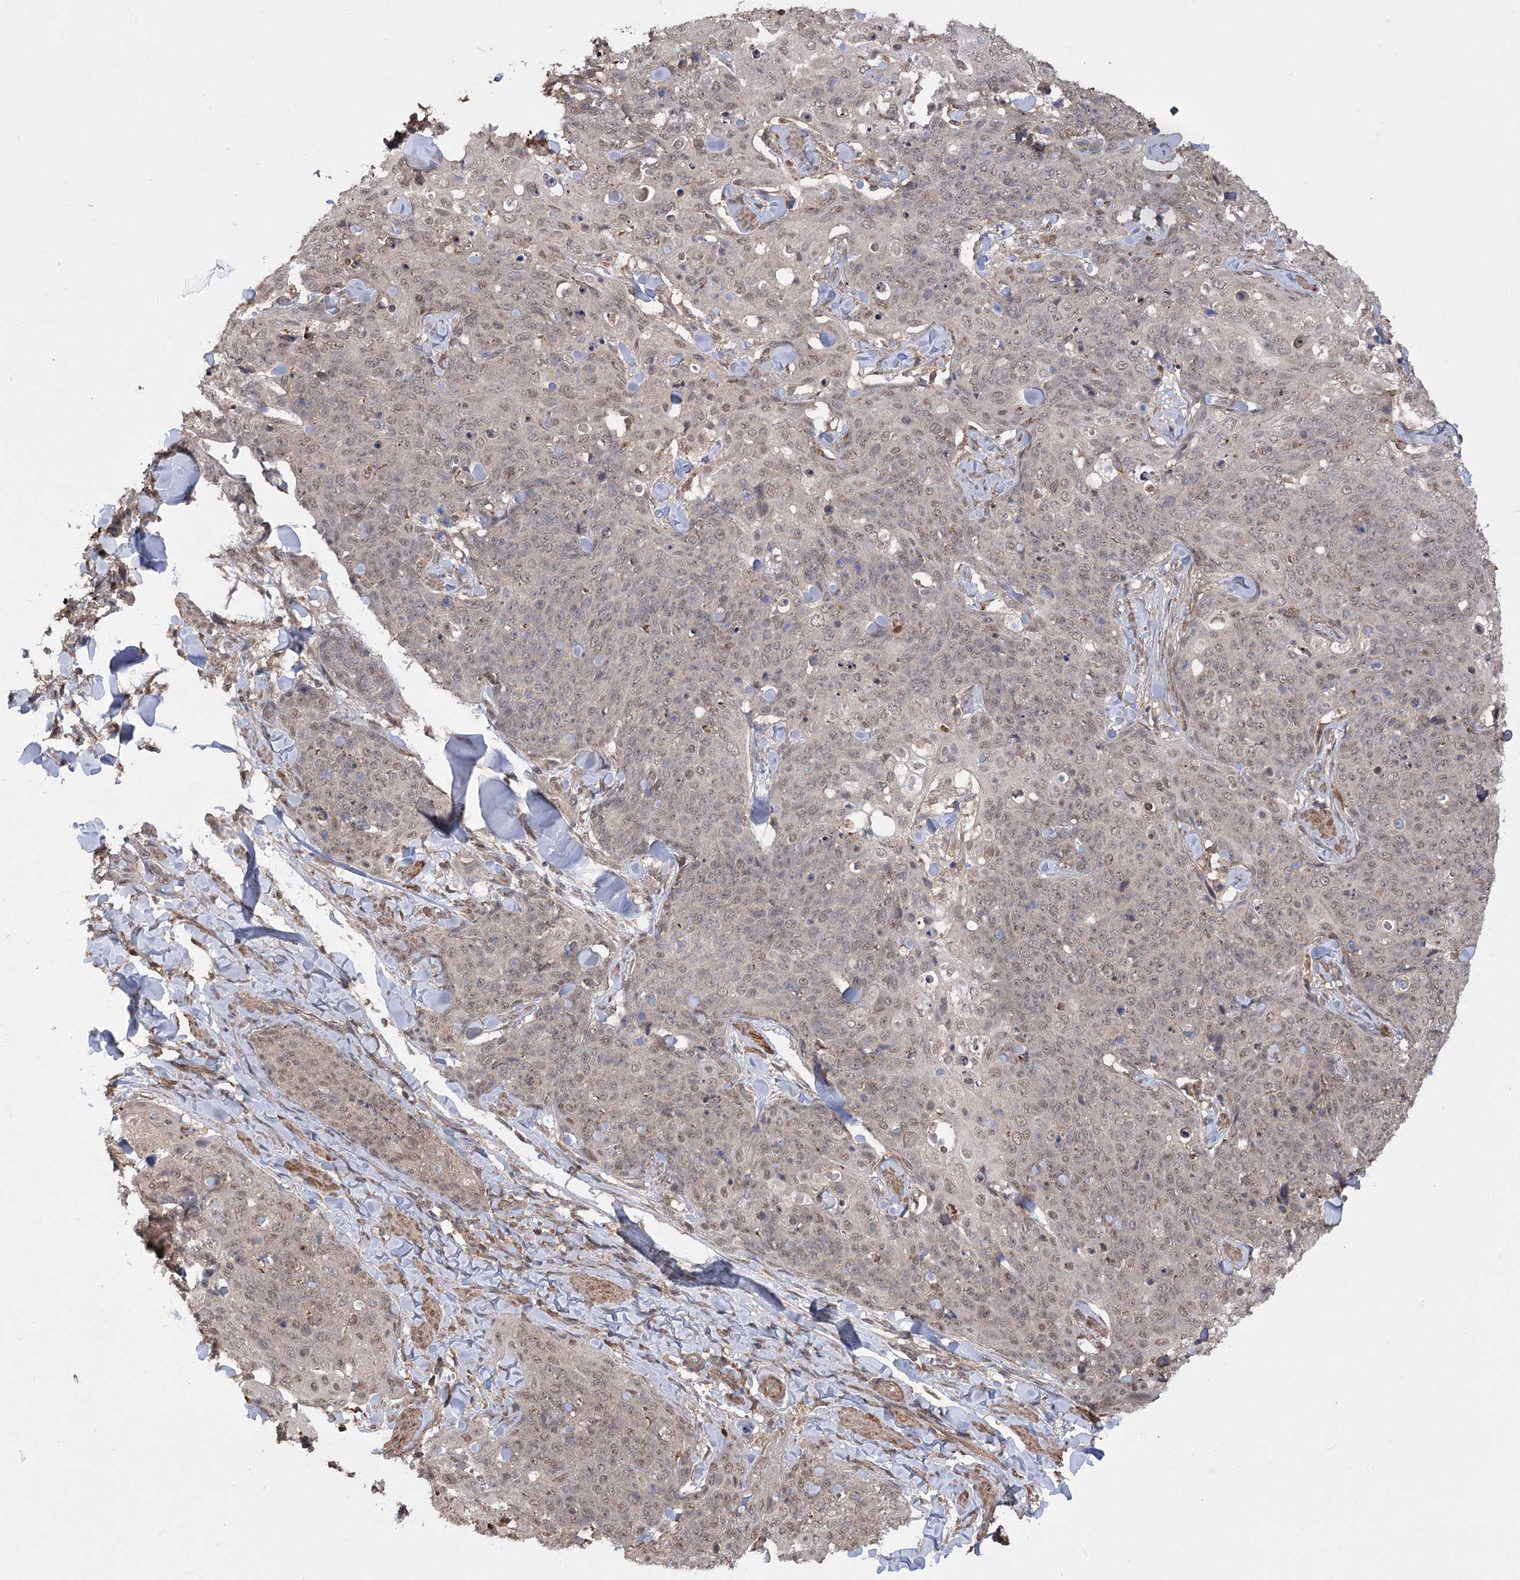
{"staining": {"intensity": "moderate", "quantity": ">75%", "location": "cytoplasmic/membranous,nuclear"}, "tissue": "skin cancer", "cell_type": "Tumor cells", "image_type": "cancer", "snomed": [{"axis": "morphology", "description": "Squamous cell carcinoma, NOS"}, {"axis": "topography", "description": "Skin"}, {"axis": "topography", "description": "Vulva"}], "caption": "This micrograph reveals immunohistochemistry (IHC) staining of skin cancer, with medium moderate cytoplasmic/membranous and nuclear positivity in about >75% of tumor cells.", "gene": "TENM2", "patient": {"sex": "female", "age": 85}}